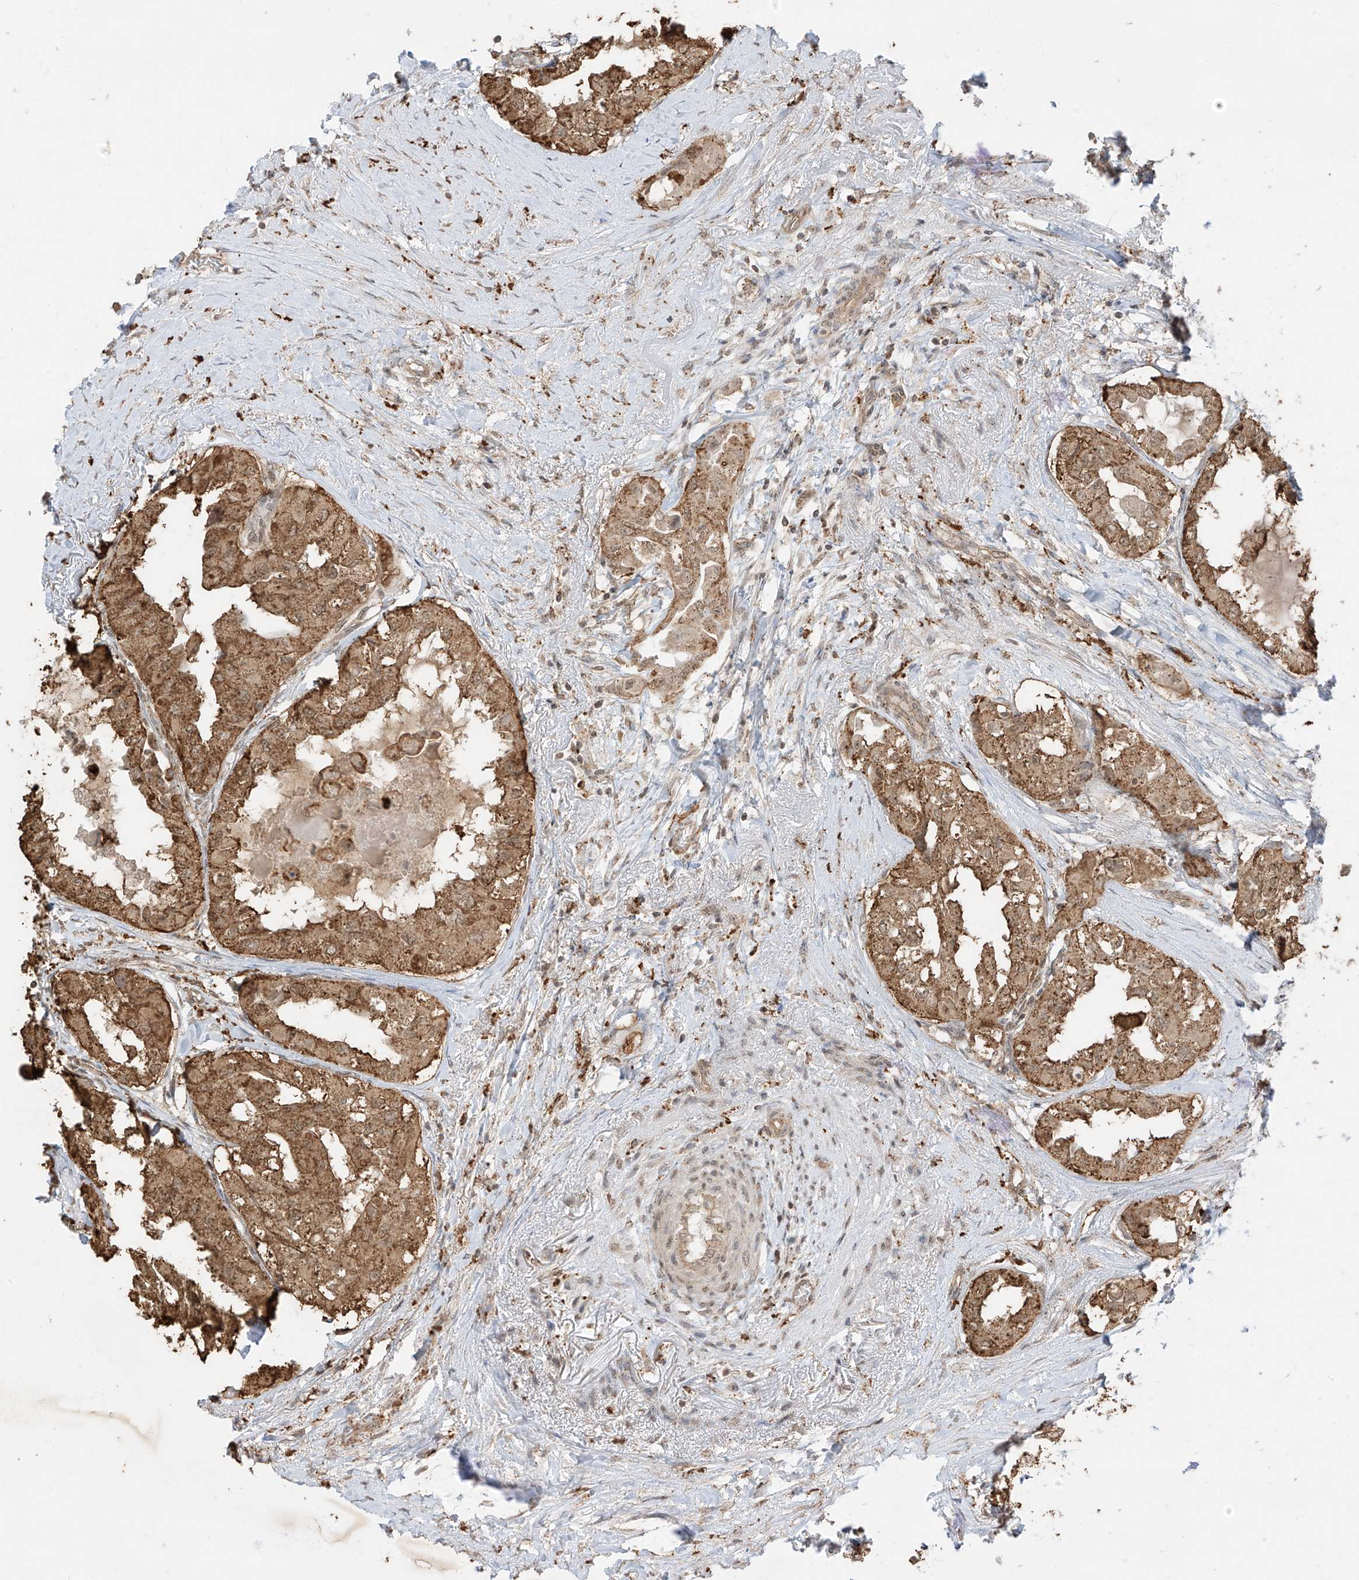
{"staining": {"intensity": "moderate", "quantity": ">75%", "location": "cytoplasmic/membranous"}, "tissue": "thyroid cancer", "cell_type": "Tumor cells", "image_type": "cancer", "snomed": [{"axis": "morphology", "description": "Papillary adenocarcinoma, NOS"}, {"axis": "topography", "description": "Thyroid gland"}], "caption": "Protein expression analysis of human thyroid cancer reveals moderate cytoplasmic/membranous expression in about >75% of tumor cells.", "gene": "N4BP3", "patient": {"sex": "female", "age": 59}}